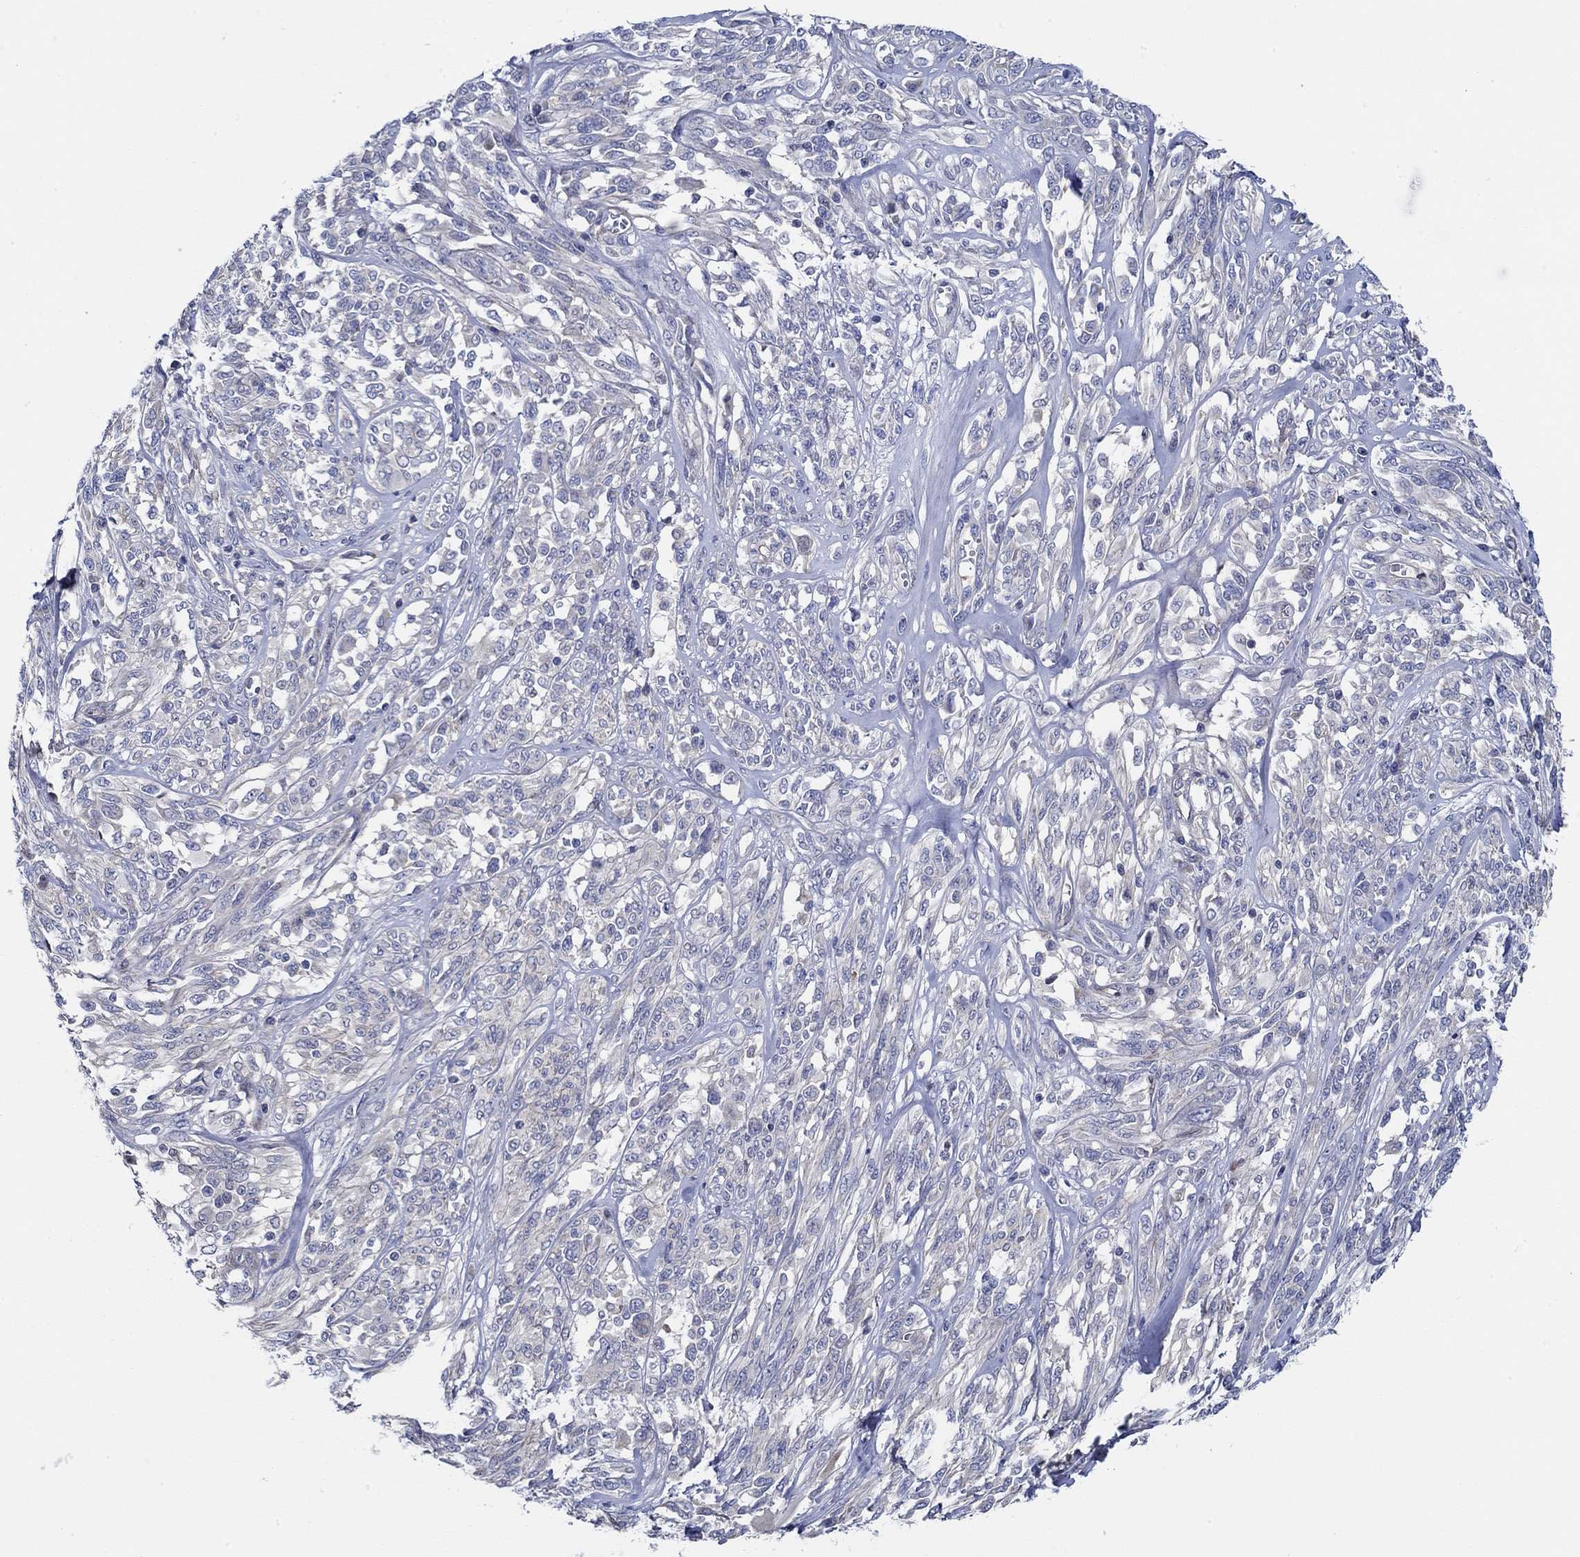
{"staining": {"intensity": "negative", "quantity": "none", "location": "none"}, "tissue": "melanoma", "cell_type": "Tumor cells", "image_type": "cancer", "snomed": [{"axis": "morphology", "description": "Malignant melanoma, NOS"}, {"axis": "topography", "description": "Skin"}], "caption": "Tumor cells are negative for protein expression in human melanoma.", "gene": "CFAP61", "patient": {"sex": "female", "age": 91}}